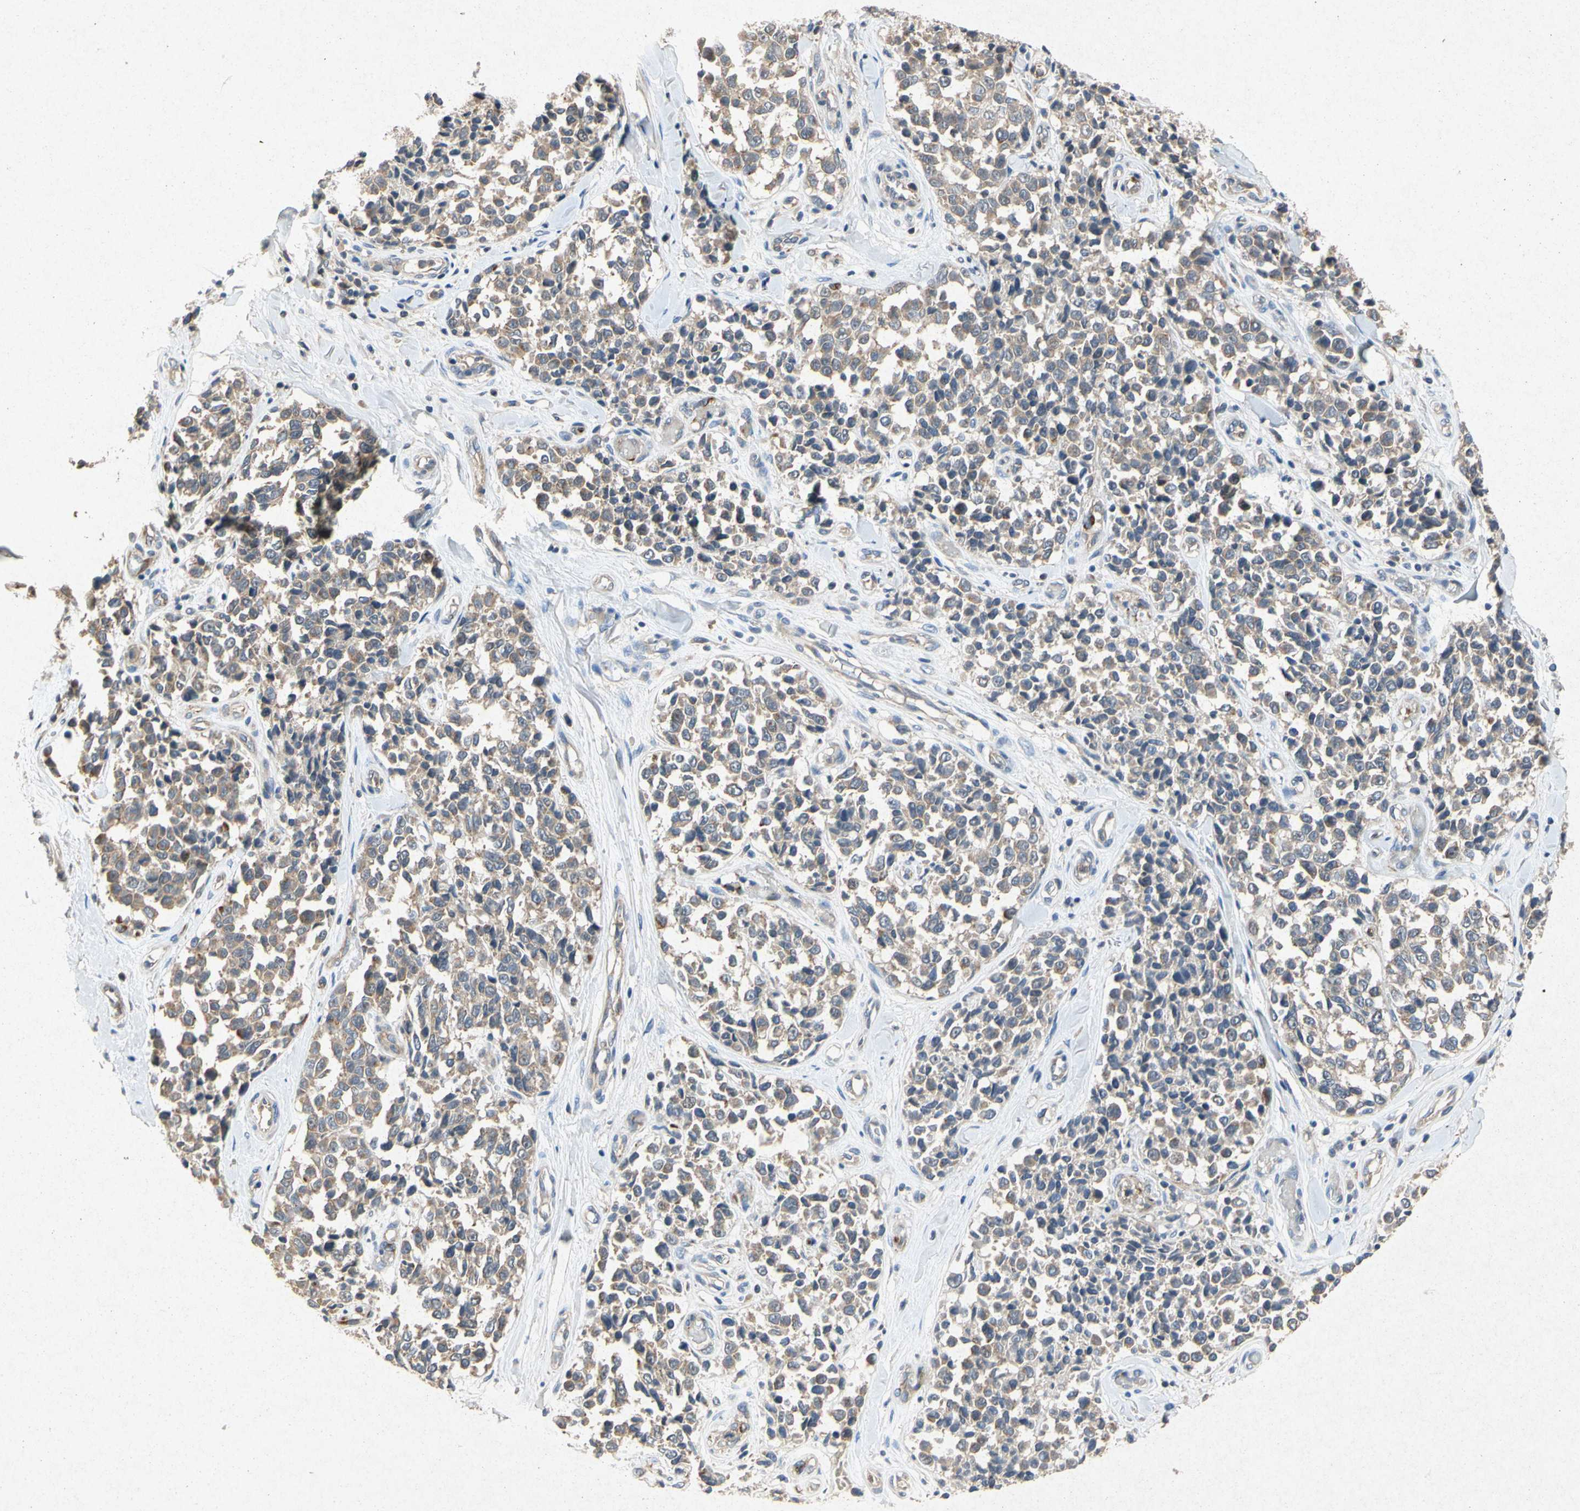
{"staining": {"intensity": "moderate", "quantity": ">75%", "location": "cytoplasmic/membranous"}, "tissue": "melanoma", "cell_type": "Tumor cells", "image_type": "cancer", "snomed": [{"axis": "morphology", "description": "Malignant melanoma, NOS"}, {"axis": "topography", "description": "Skin"}], "caption": "Immunohistochemical staining of malignant melanoma reveals moderate cytoplasmic/membranous protein positivity in about >75% of tumor cells. The staining was performed using DAB (3,3'-diaminobenzidine) to visualize the protein expression in brown, while the nuclei were stained in blue with hematoxylin (Magnification: 20x).", "gene": "RPS6KA1", "patient": {"sex": "female", "age": 64}}